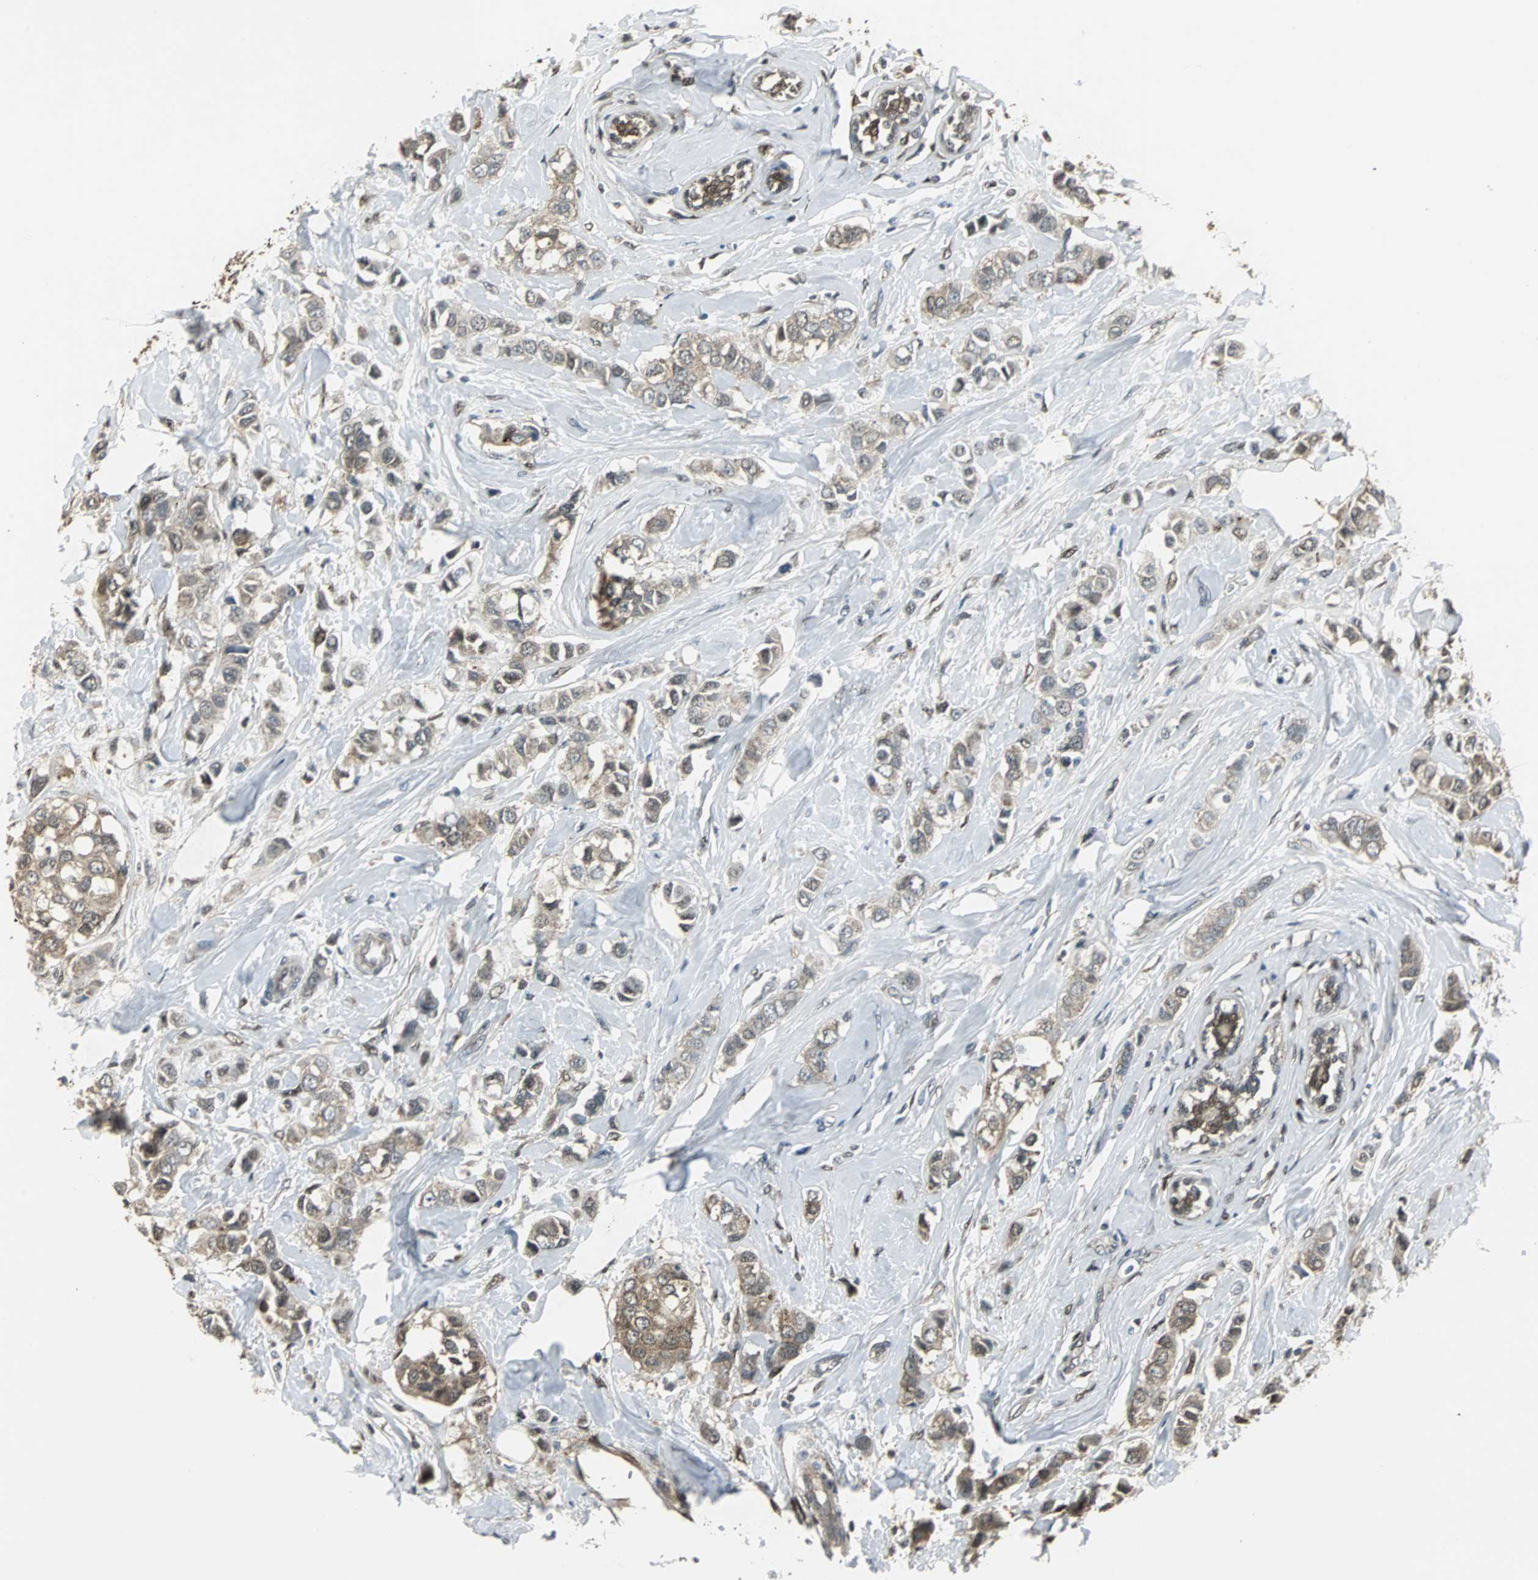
{"staining": {"intensity": "moderate", "quantity": "25%-75%", "location": "cytoplasmic/membranous,nuclear"}, "tissue": "breast cancer", "cell_type": "Tumor cells", "image_type": "cancer", "snomed": [{"axis": "morphology", "description": "Duct carcinoma"}, {"axis": "topography", "description": "Breast"}], "caption": "Intraductal carcinoma (breast) stained for a protein (brown) displays moderate cytoplasmic/membranous and nuclear positive positivity in approximately 25%-75% of tumor cells.", "gene": "PLIN3", "patient": {"sex": "female", "age": 50}}